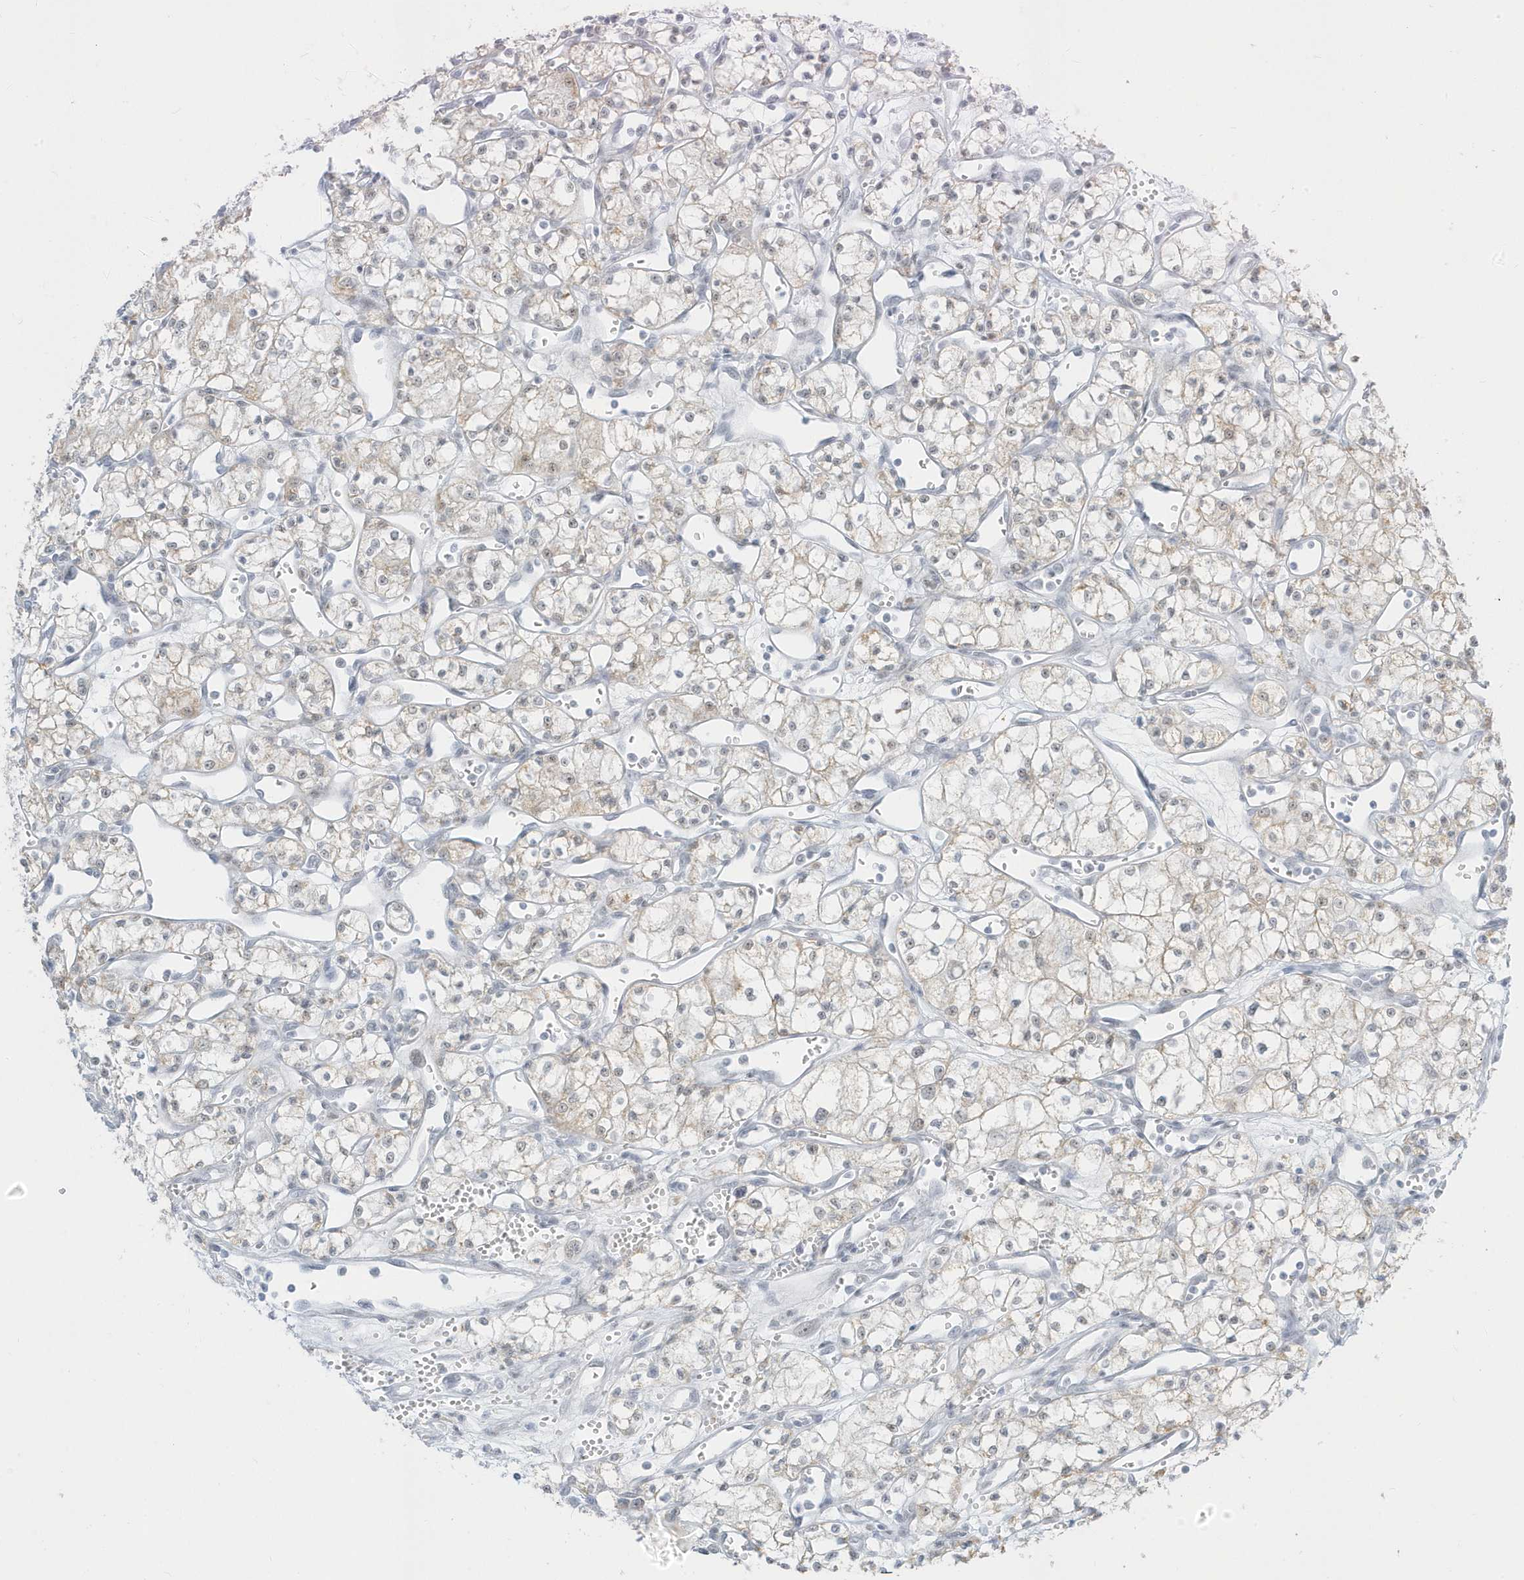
{"staining": {"intensity": "weak", "quantity": "<25%", "location": "cytoplasmic/membranous"}, "tissue": "renal cancer", "cell_type": "Tumor cells", "image_type": "cancer", "snomed": [{"axis": "morphology", "description": "Adenocarcinoma, NOS"}, {"axis": "topography", "description": "Kidney"}], "caption": "This is an immunohistochemistry photomicrograph of human adenocarcinoma (renal). There is no expression in tumor cells.", "gene": "PLEKHN1", "patient": {"sex": "male", "age": 59}}